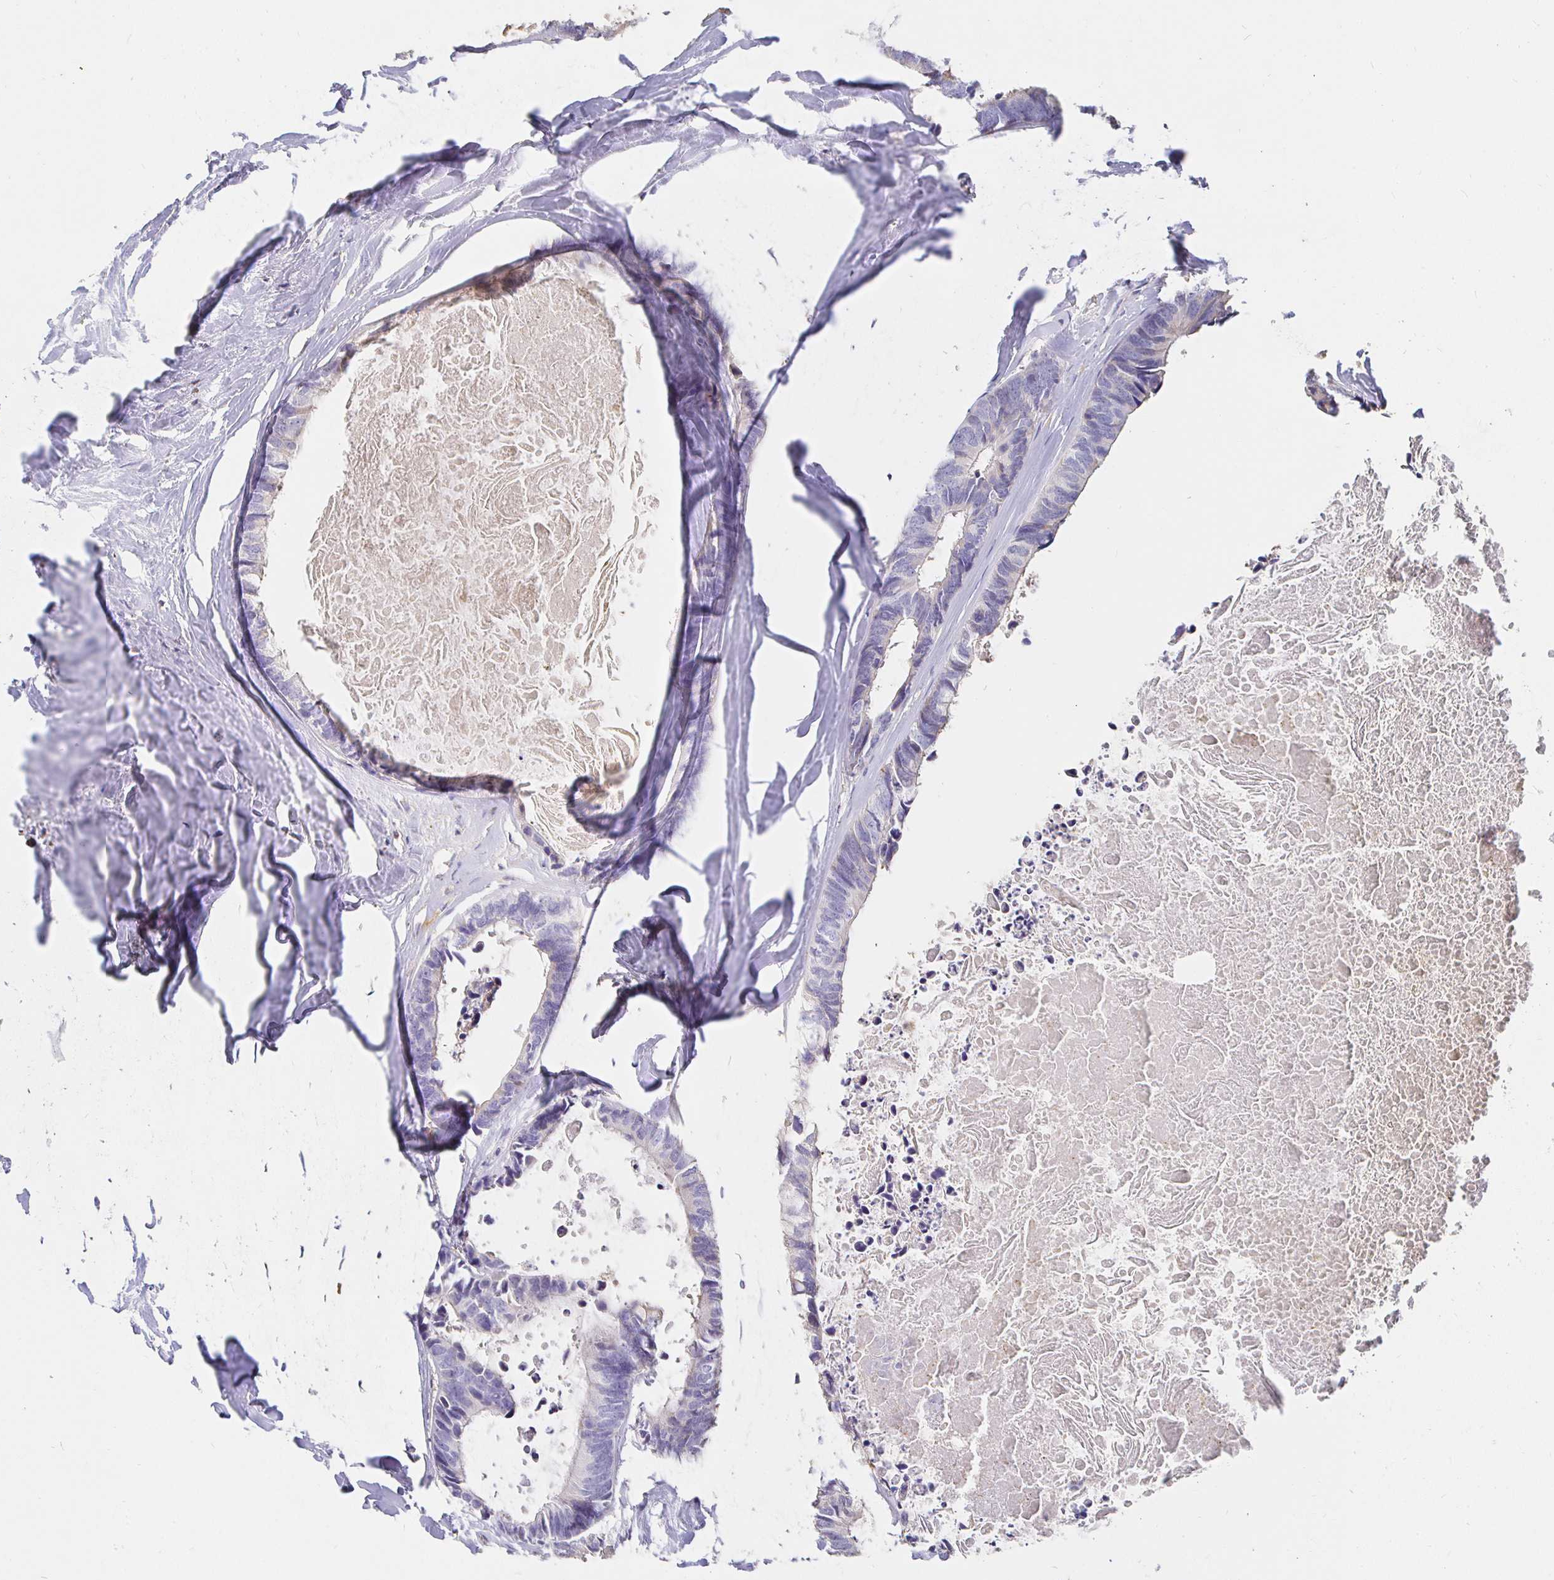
{"staining": {"intensity": "negative", "quantity": "none", "location": "none"}, "tissue": "colorectal cancer", "cell_type": "Tumor cells", "image_type": "cancer", "snomed": [{"axis": "morphology", "description": "Adenocarcinoma, NOS"}, {"axis": "topography", "description": "Colon"}, {"axis": "topography", "description": "Rectum"}], "caption": "Histopathology image shows no significant protein staining in tumor cells of adenocarcinoma (colorectal).", "gene": "CXCR3", "patient": {"sex": "male", "age": 57}}